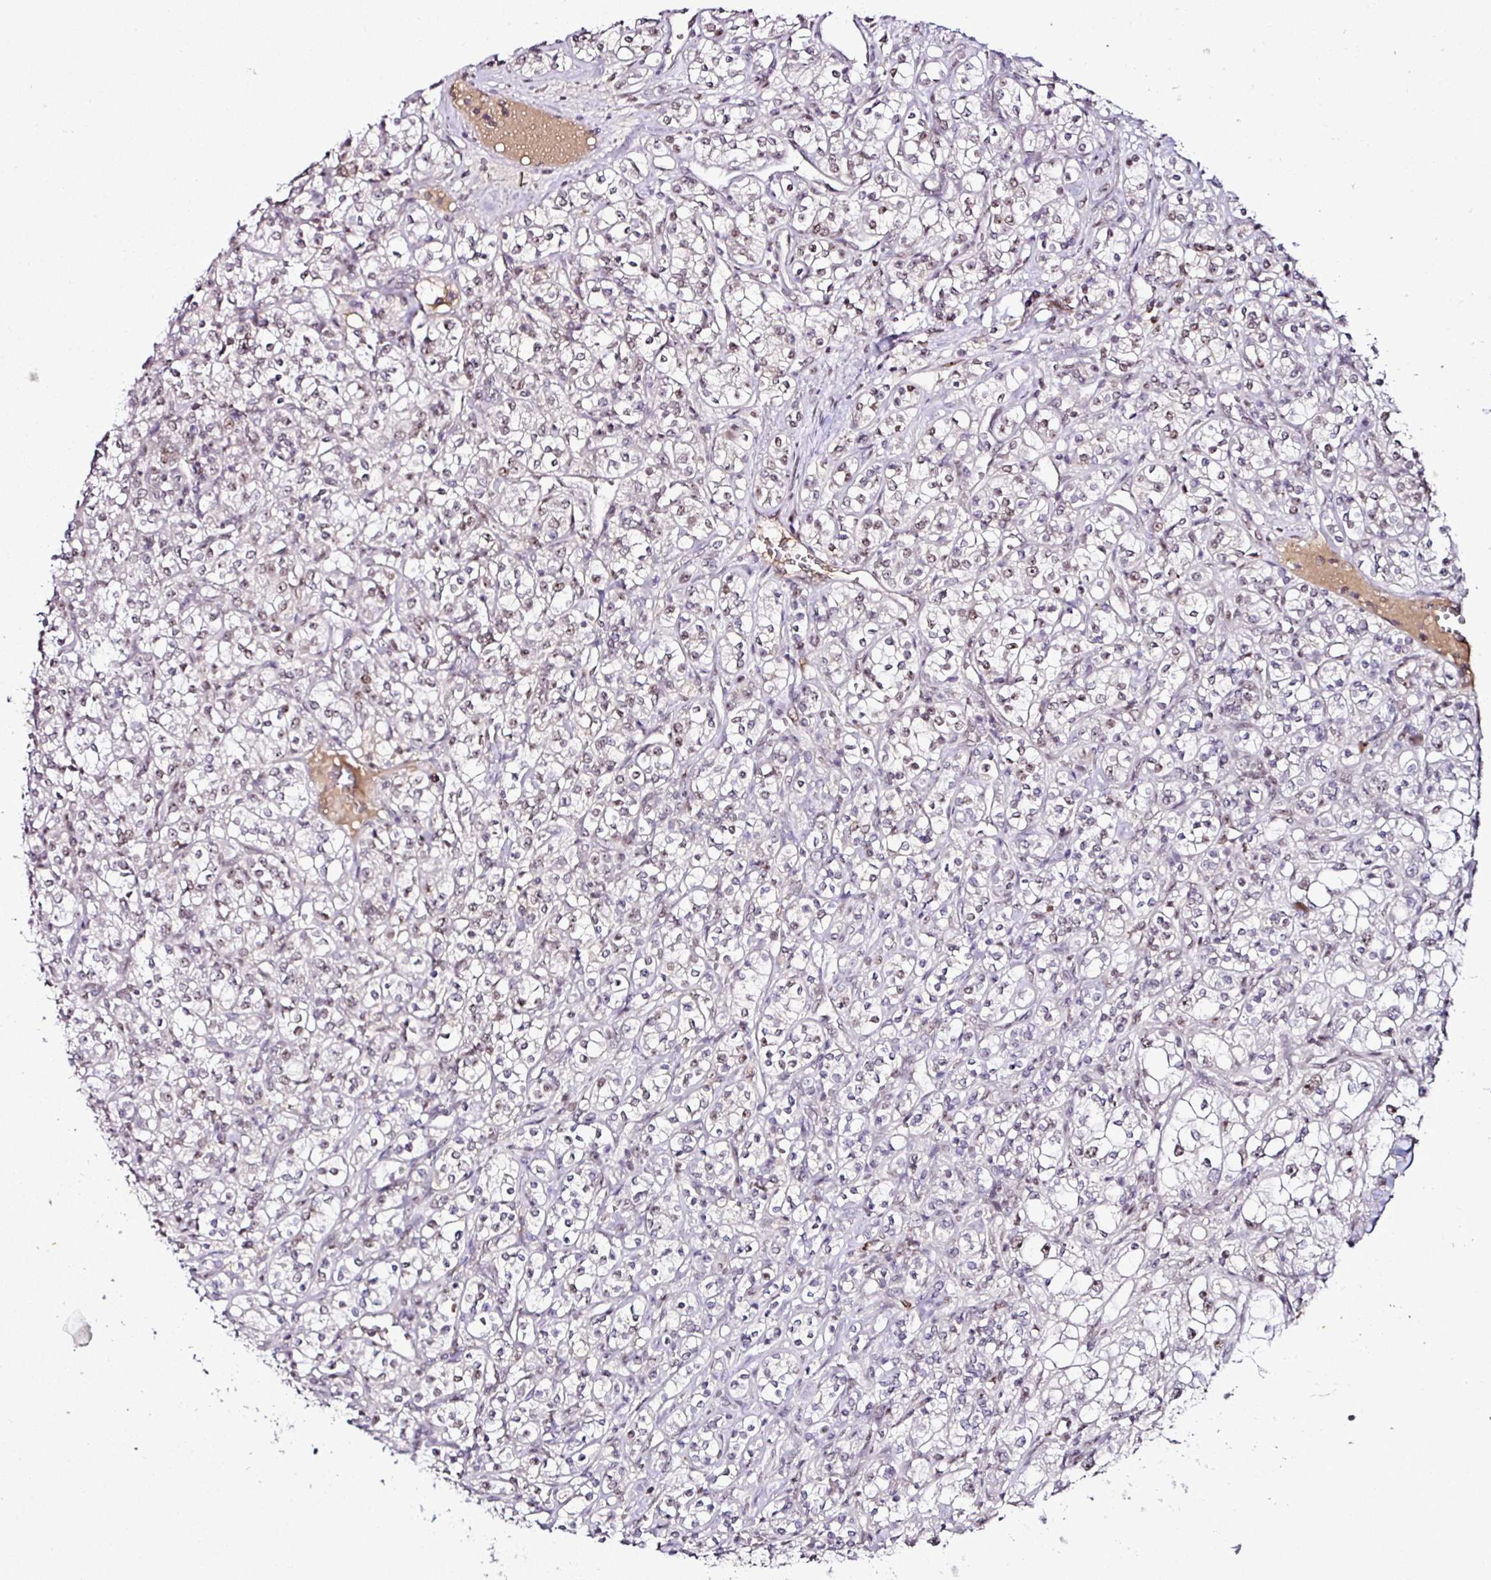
{"staining": {"intensity": "weak", "quantity": "<25%", "location": "nuclear"}, "tissue": "renal cancer", "cell_type": "Tumor cells", "image_type": "cancer", "snomed": [{"axis": "morphology", "description": "Adenocarcinoma, NOS"}, {"axis": "topography", "description": "Kidney"}], "caption": "The image exhibits no staining of tumor cells in adenocarcinoma (renal).", "gene": "KLF16", "patient": {"sex": "male", "age": 77}}